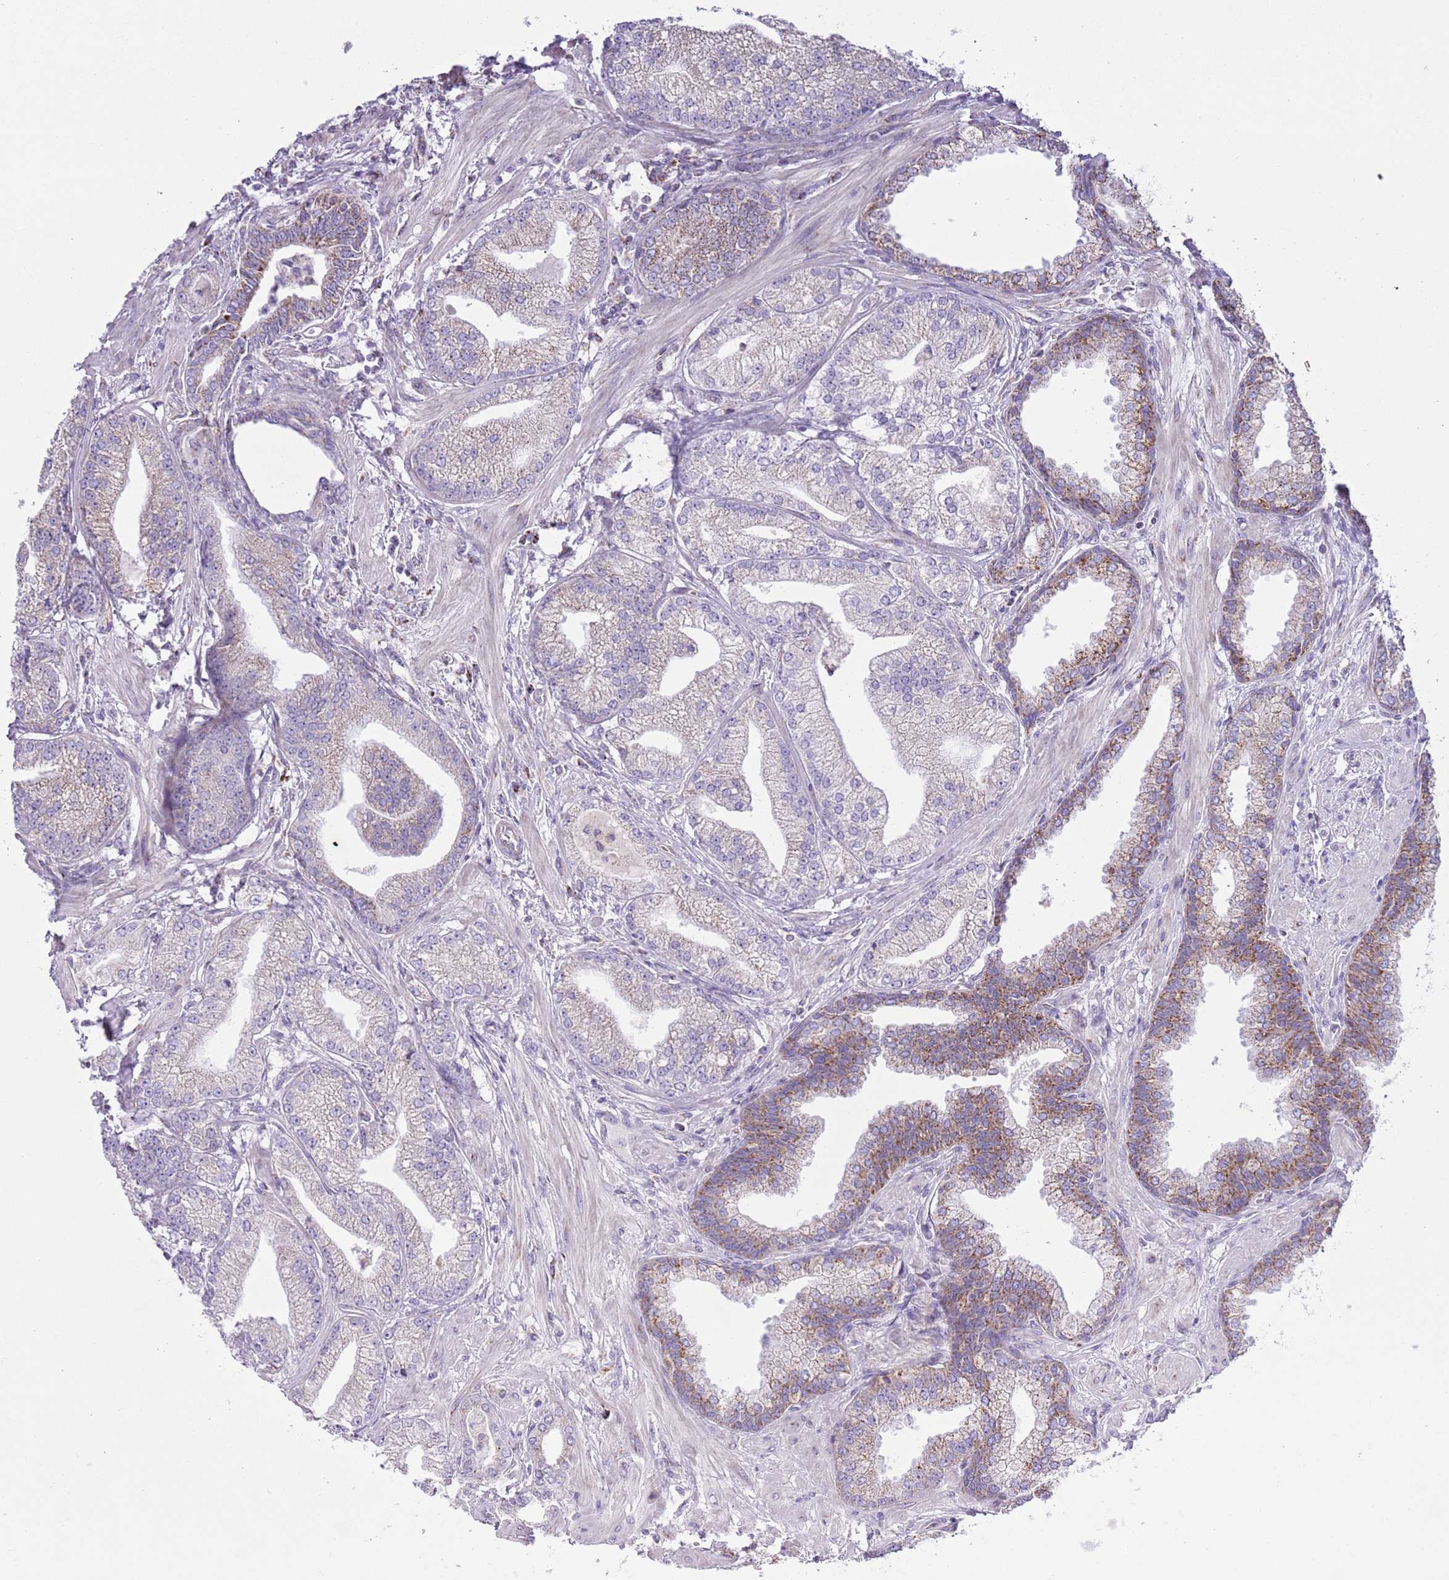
{"staining": {"intensity": "moderate", "quantity": "<25%", "location": "cytoplasmic/membranous"}, "tissue": "prostate cancer", "cell_type": "Tumor cells", "image_type": "cancer", "snomed": [{"axis": "morphology", "description": "Adenocarcinoma, Low grade"}, {"axis": "topography", "description": "Prostate"}], "caption": "IHC of human prostate cancer (adenocarcinoma (low-grade)) reveals low levels of moderate cytoplasmic/membranous expression in approximately <25% of tumor cells.", "gene": "ATP6V1B1", "patient": {"sex": "male", "age": 55}}